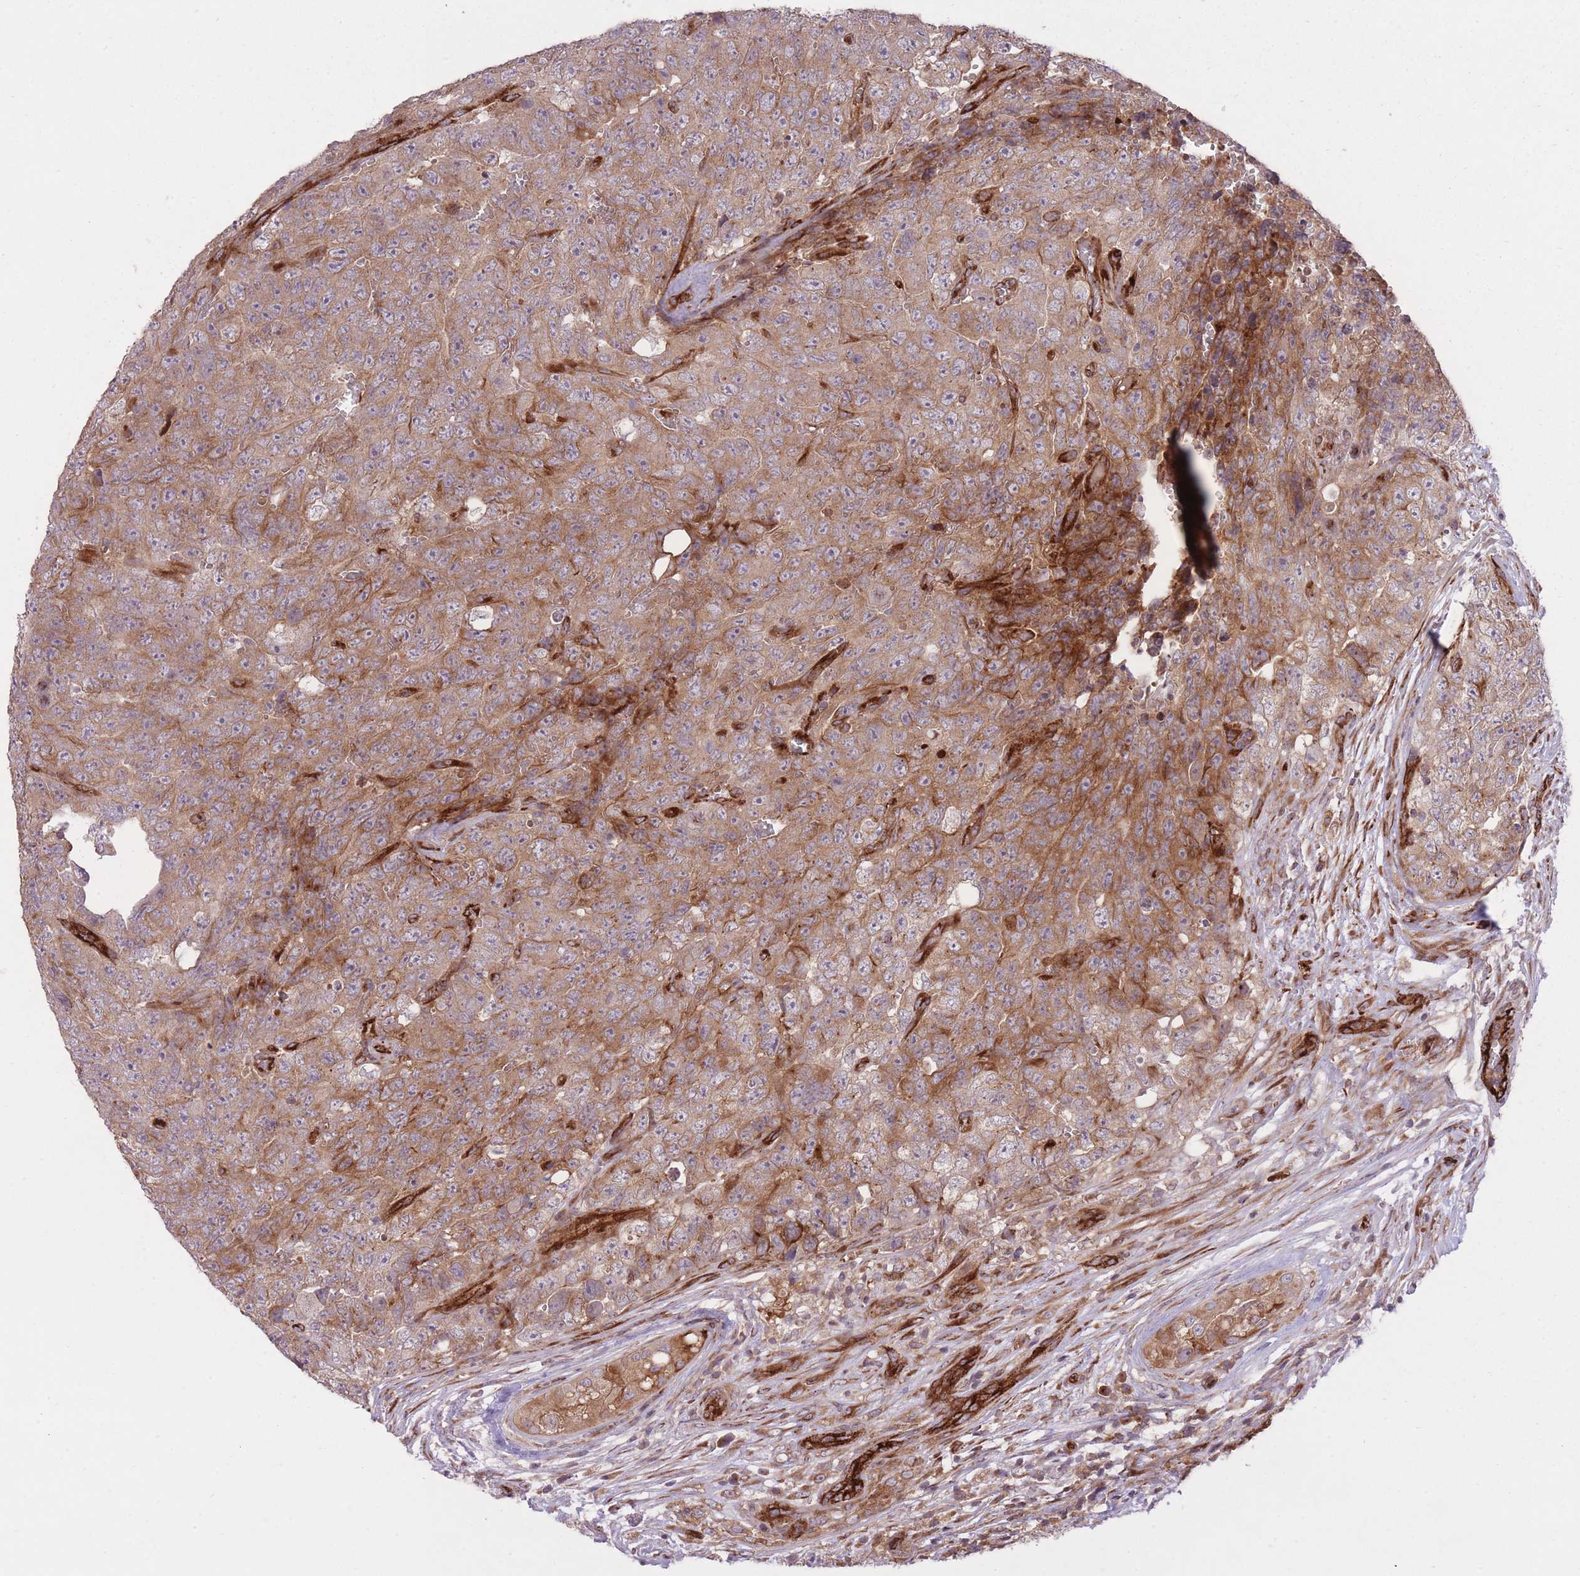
{"staining": {"intensity": "moderate", "quantity": ">75%", "location": "cytoplasmic/membranous"}, "tissue": "testis cancer", "cell_type": "Tumor cells", "image_type": "cancer", "snomed": [{"axis": "morphology", "description": "Seminoma, NOS"}, {"axis": "morphology", "description": "Teratoma, malignant, NOS"}, {"axis": "topography", "description": "Testis"}], "caption": "This histopathology image demonstrates immunohistochemistry staining of seminoma (testis), with medium moderate cytoplasmic/membranous positivity in about >75% of tumor cells.", "gene": "CISH", "patient": {"sex": "male", "age": 34}}